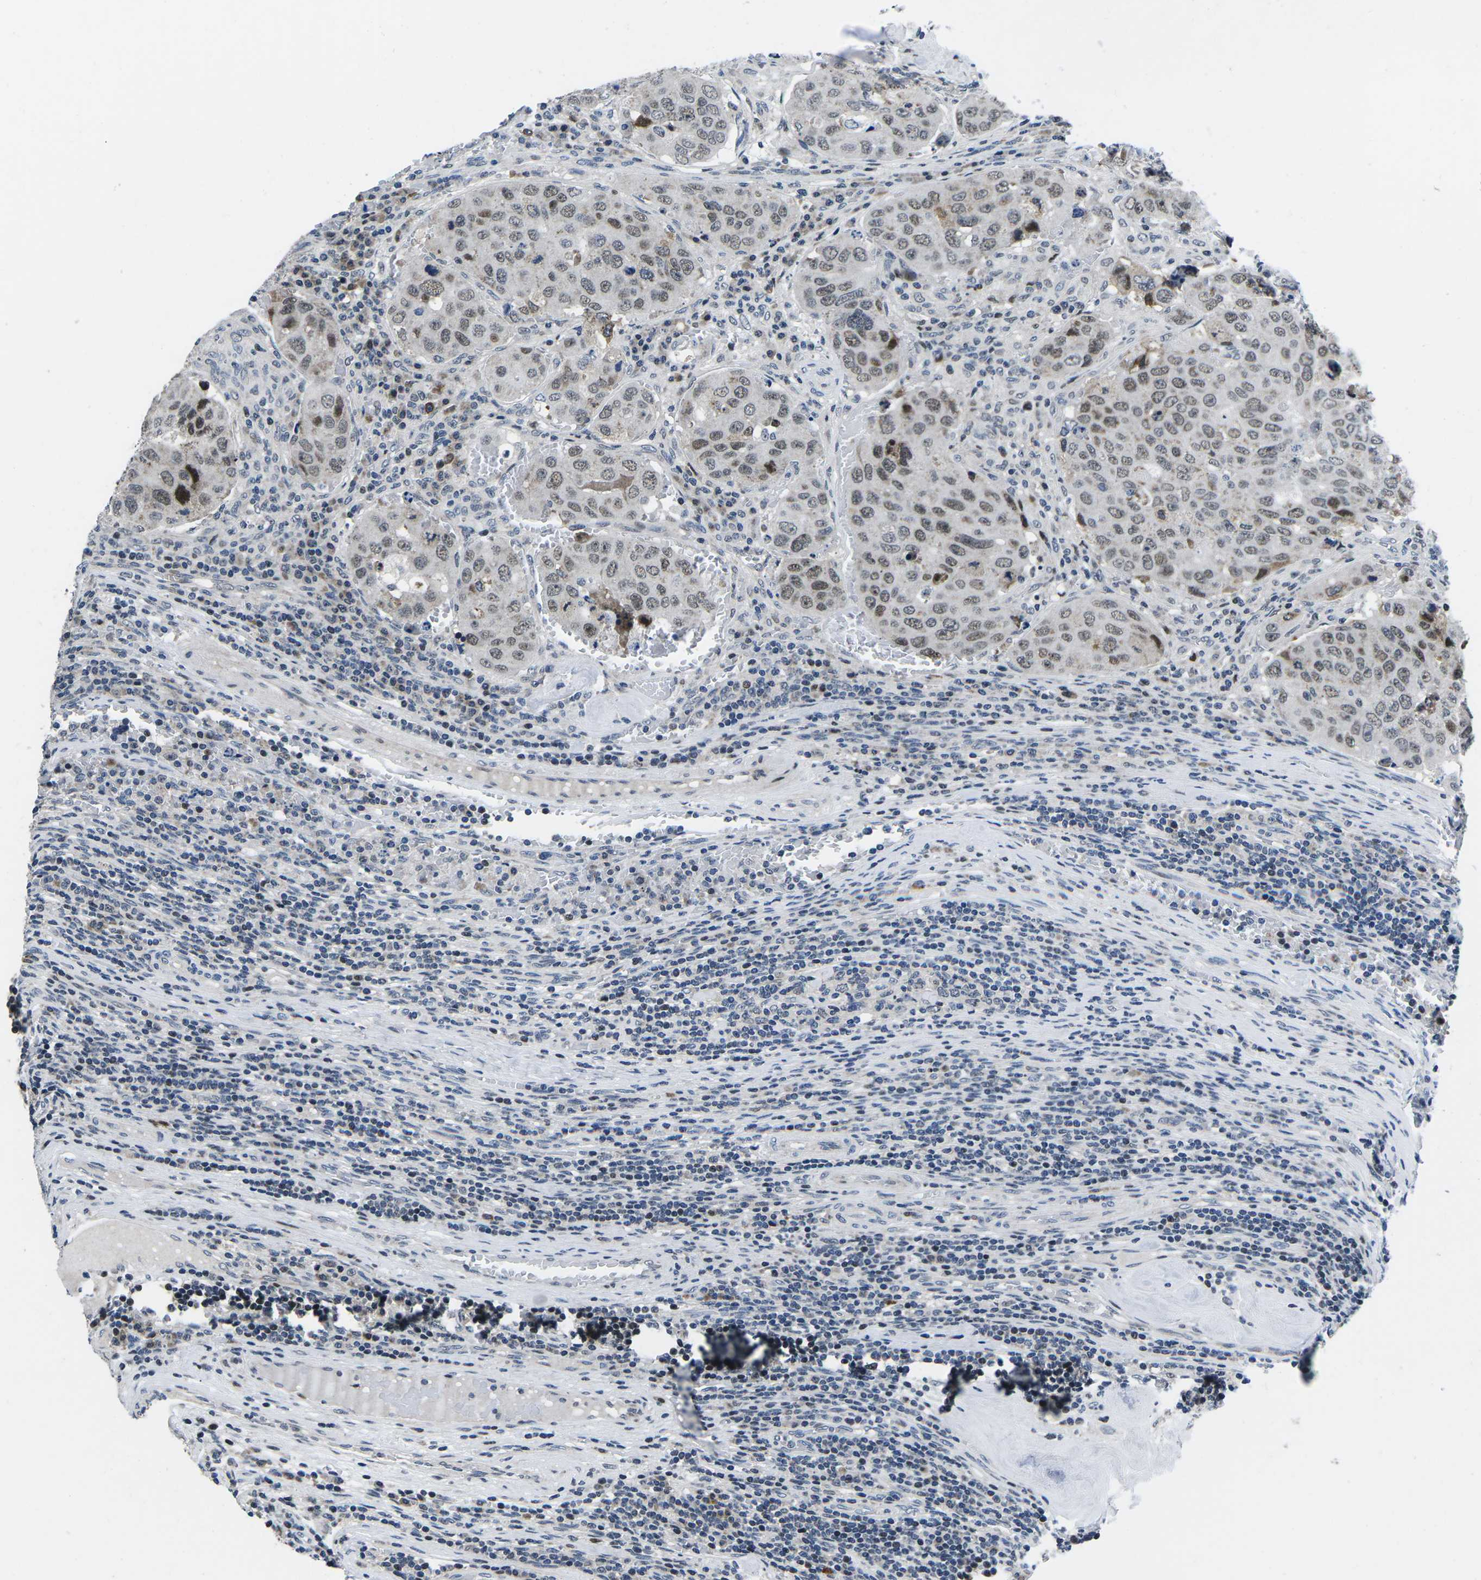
{"staining": {"intensity": "moderate", "quantity": "25%-75%", "location": "nuclear"}, "tissue": "urothelial cancer", "cell_type": "Tumor cells", "image_type": "cancer", "snomed": [{"axis": "morphology", "description": "Urothelial carcinoma, High grade"}, {"axis": "topography", "description": "Lymph node"}, {"axis": "topography", "description": "Urinary bladder"}], "caption": "Urothelial cancer stained with a protein marker demonstrates moderate staining in tumor cells.", "gene": "CDC73", "patient": {"sex": "male", "age": 51}}